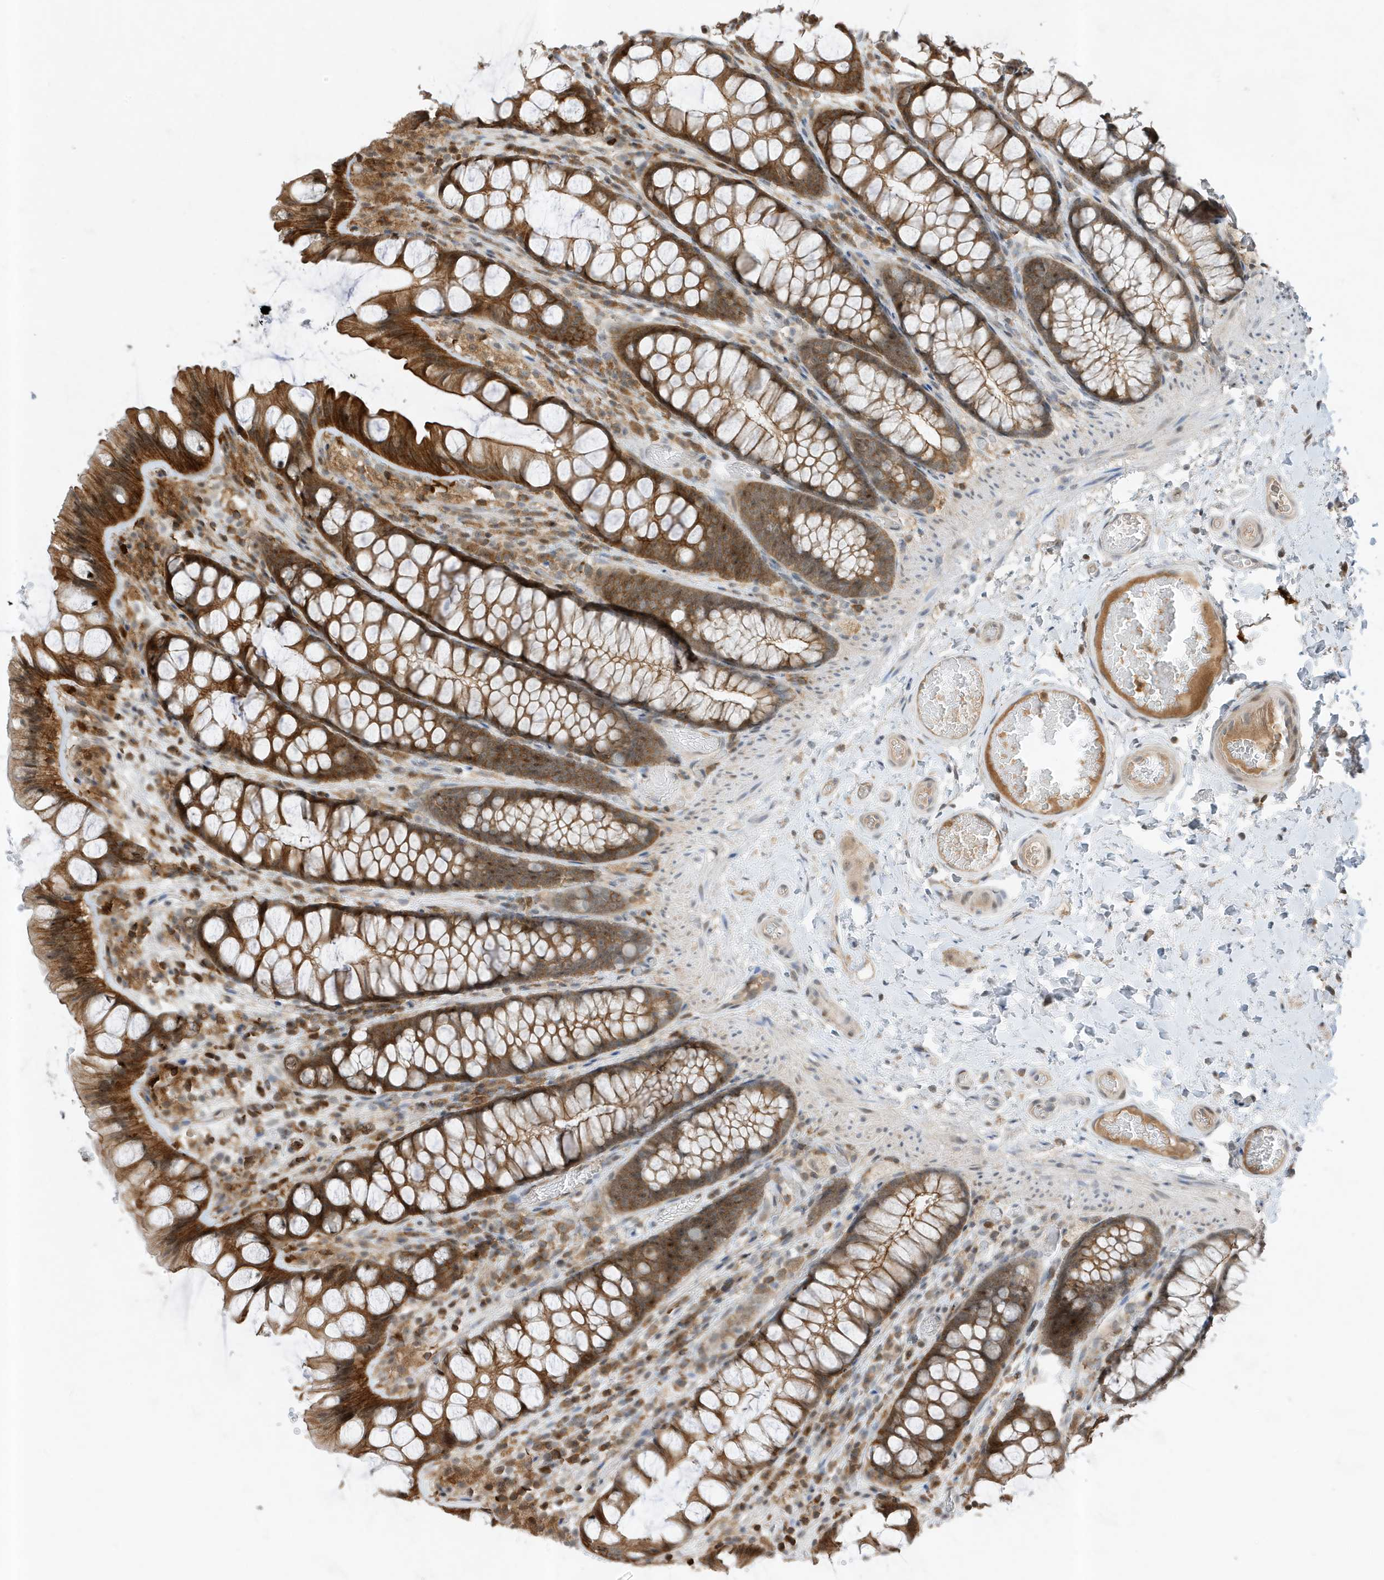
{"staining": {"intensity": "weak", "quantity": ">75%", "location": "cytoplasmic/membranous"}, "tissue": "colon", "cell_type": "Endothelial cells", "image_type": "normal", "snomed": [{"axis": "morphology", "description": "Normal tissue, NOS"}, {"axis": "topography", "description": "Colon"}], "caption": "DAB immunohistochemical staining of unremarkable human colon exhibits weak cytoplasmic/membranous protein staining in approximately >75% of endothelial cells. (DAB (3,3'-diaminobenzidine) IHC, brown staining for protein, blue staining for nuclei).", "gene": "MAST3", "patient": {"sex": "male", "age": 47}}